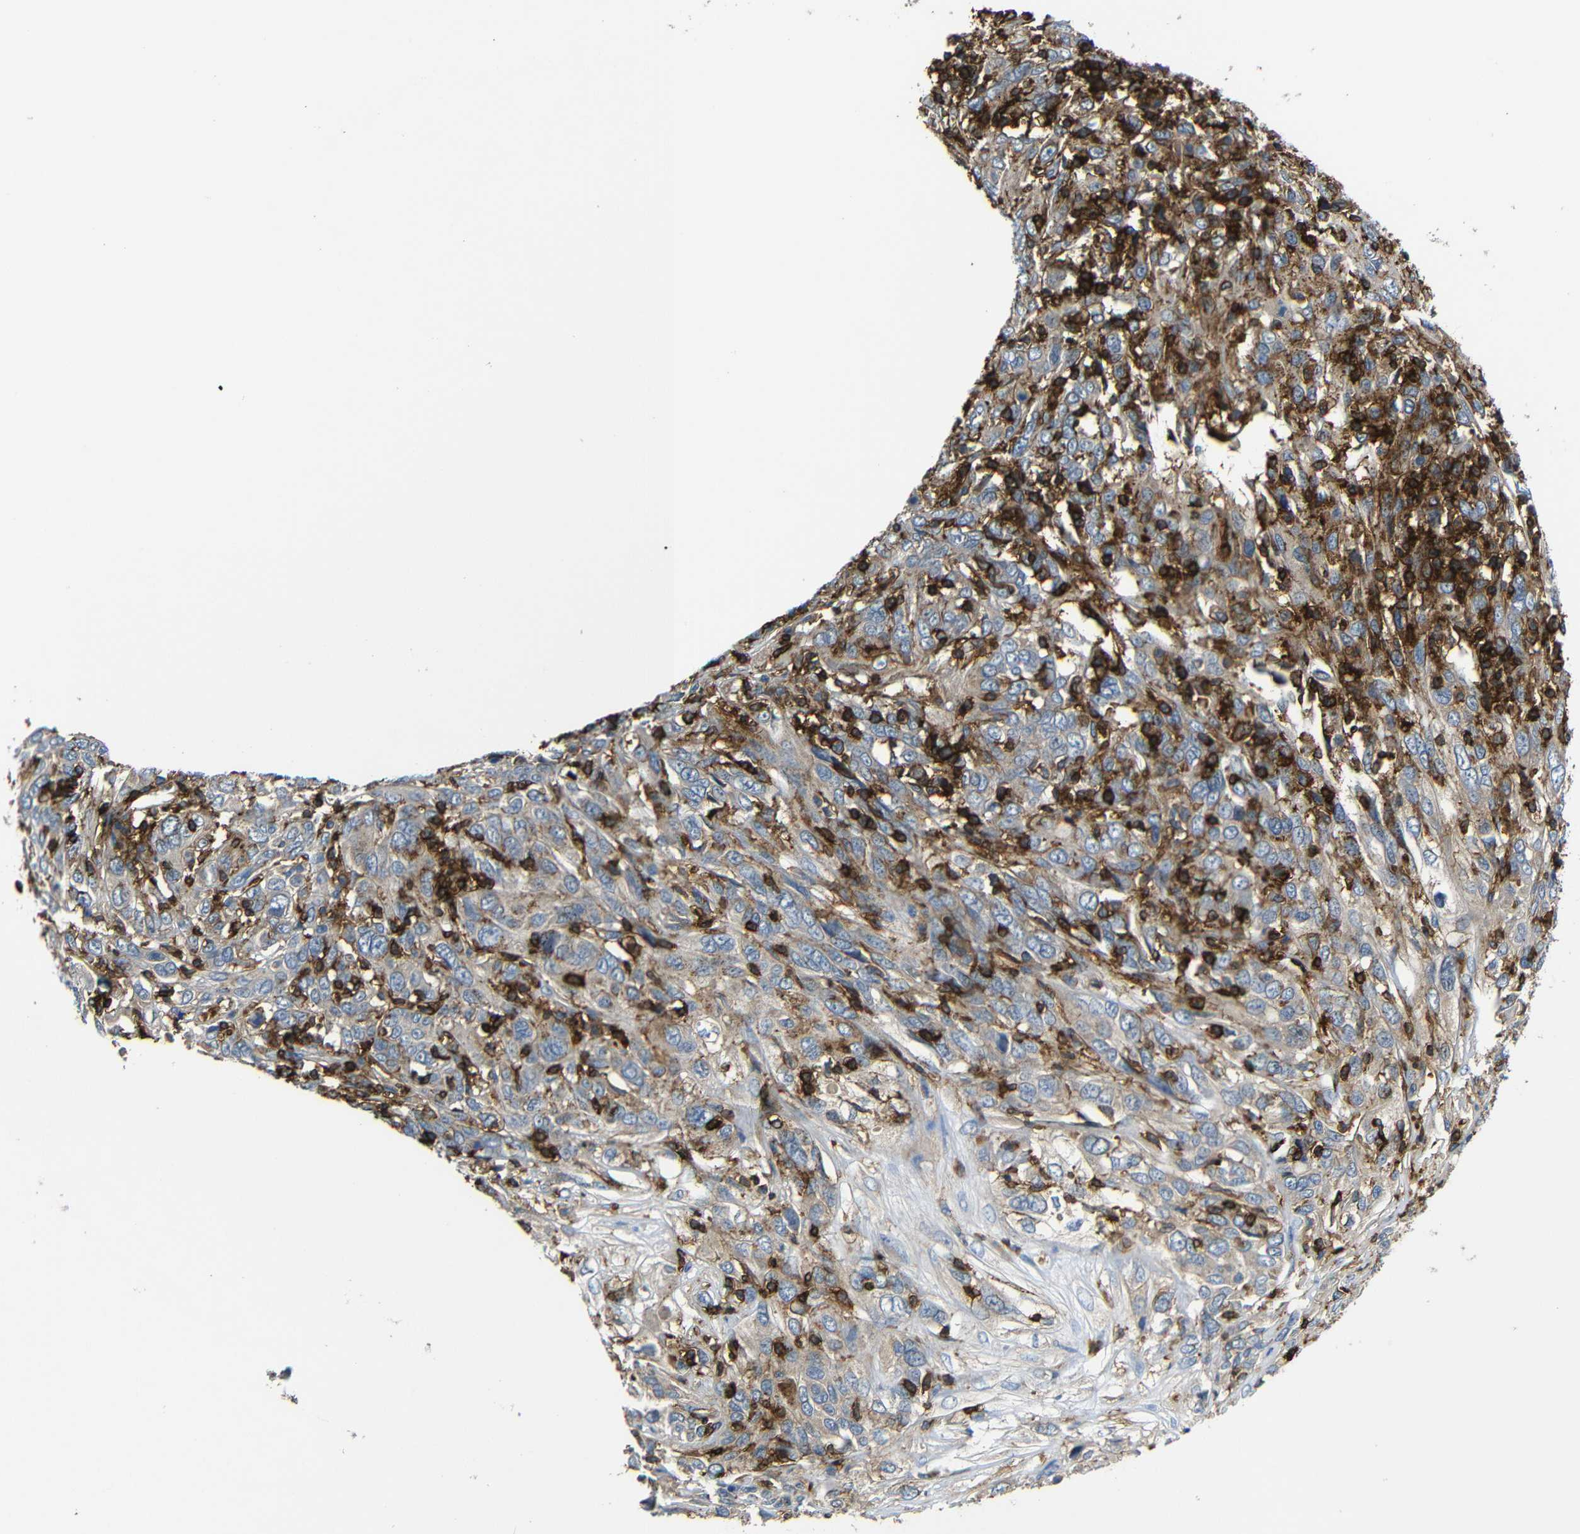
{"staining": {"intensity": "weak", "quantity": ">75%", "location": "cytoplasmic/membranous"}, "tissue": "cervical cancer", "cell_type": "Tumor cells", "image_type": "cancer", "snomed": [{"axis": "morphology", "description": "Squamous cell carcinoma, NOS"}, {"axis": "topography", "description": "Cervix"}], "caption": "Tumor cells demonstrate weak cytoplasmic/membranous staining in approximately >75% of cells in squamous cell carcinoma (cervical).", "gene": "P2RY12", "patient": {"sex": "female", "age": 46}}